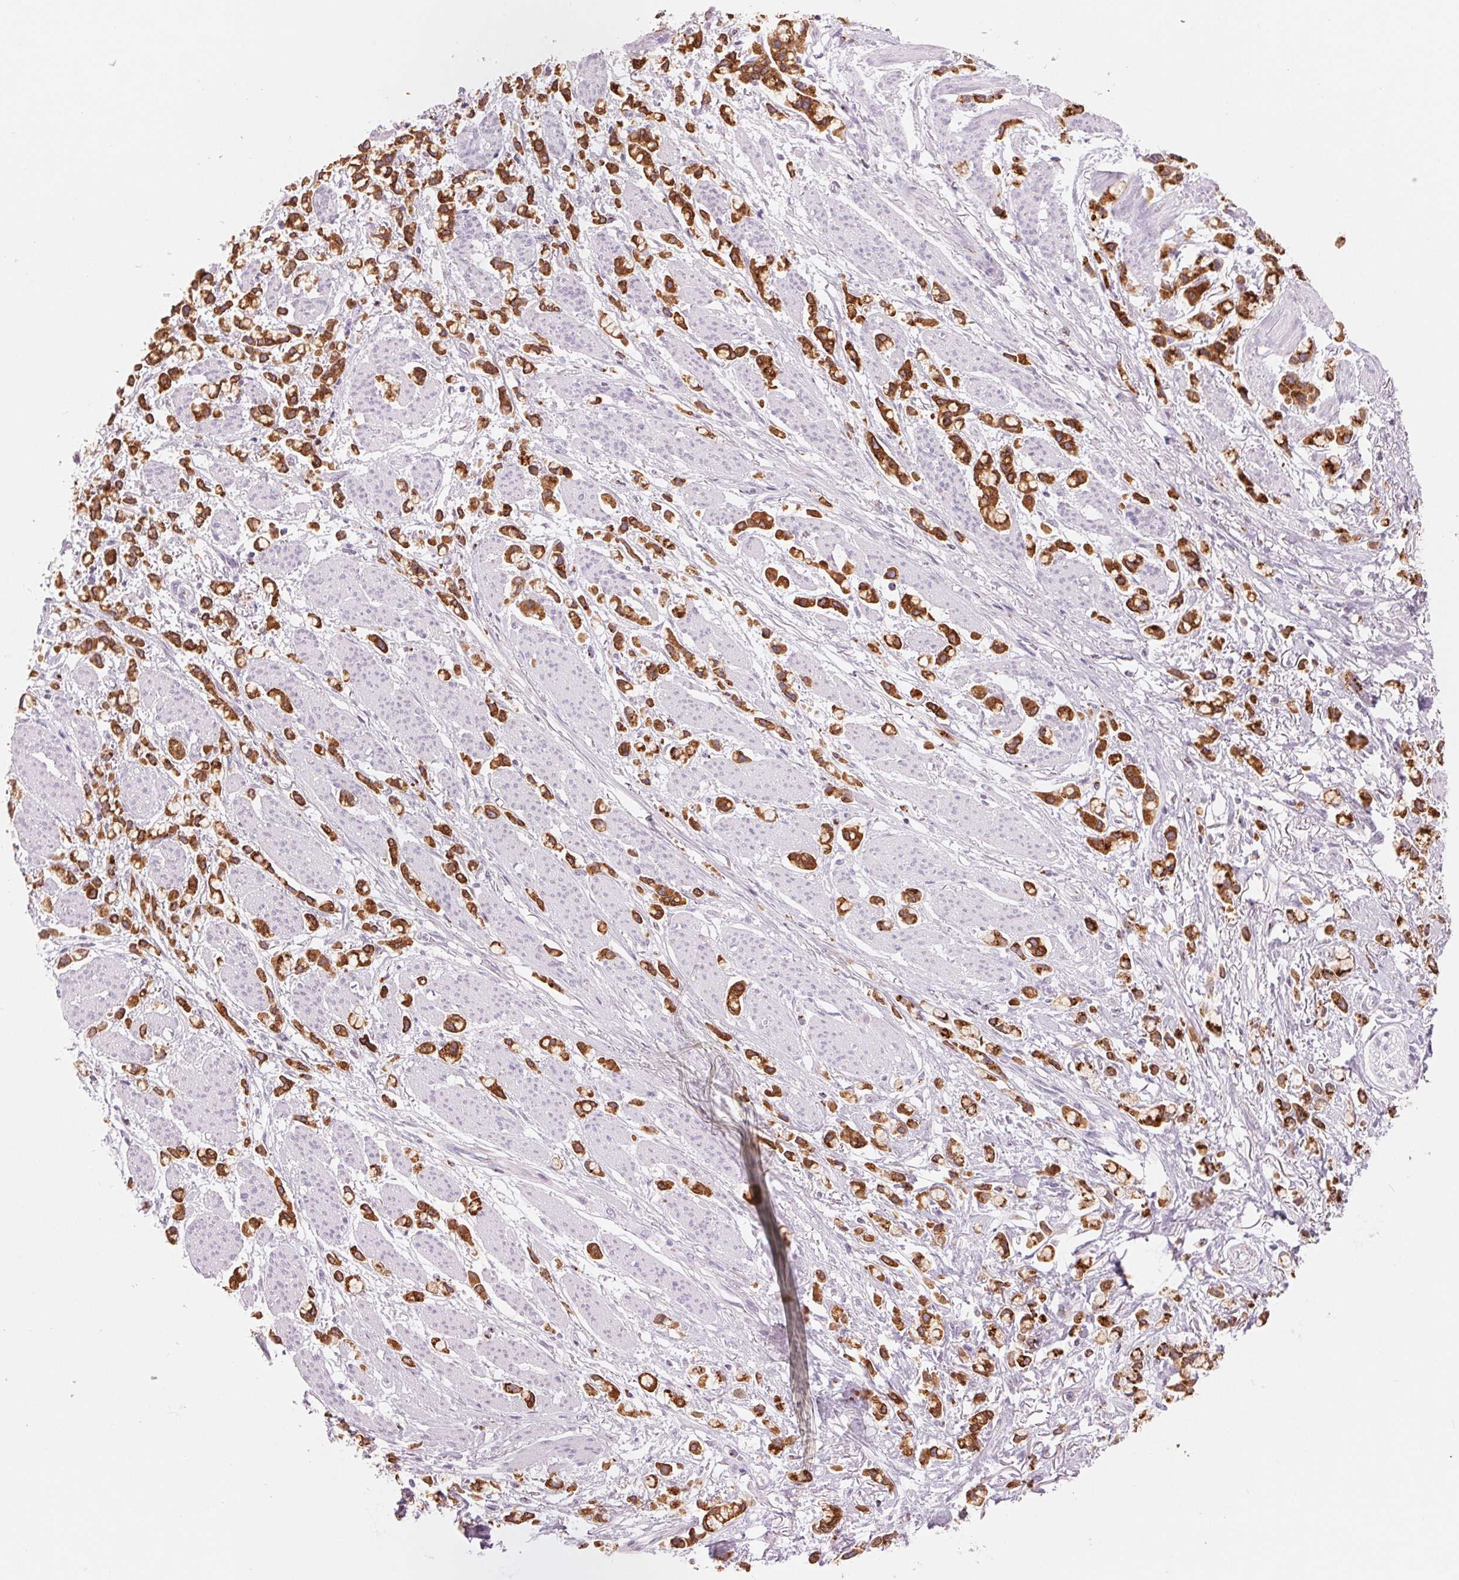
{"staining": {"intensity": "strong", "quantity": ">75%", "location": "cytoplasmic/membranous"}, "tissue": "stomach cancer", "cell_type": "Tumor cells", "image_type": "cancer", "snomed": [{"axis": "morphology", "description": "Adenocarcinoma, NOS"}, {"axis": "topography", "description": "Stomach"}], "caption": "A histopathology image of stomach adenocarcinoma stained for a protein shows strong cytoplasmic/membranous brown staining in tumor cells.", "gene": "GALNT7", "patient": {"sex": "female", "age": 81}}